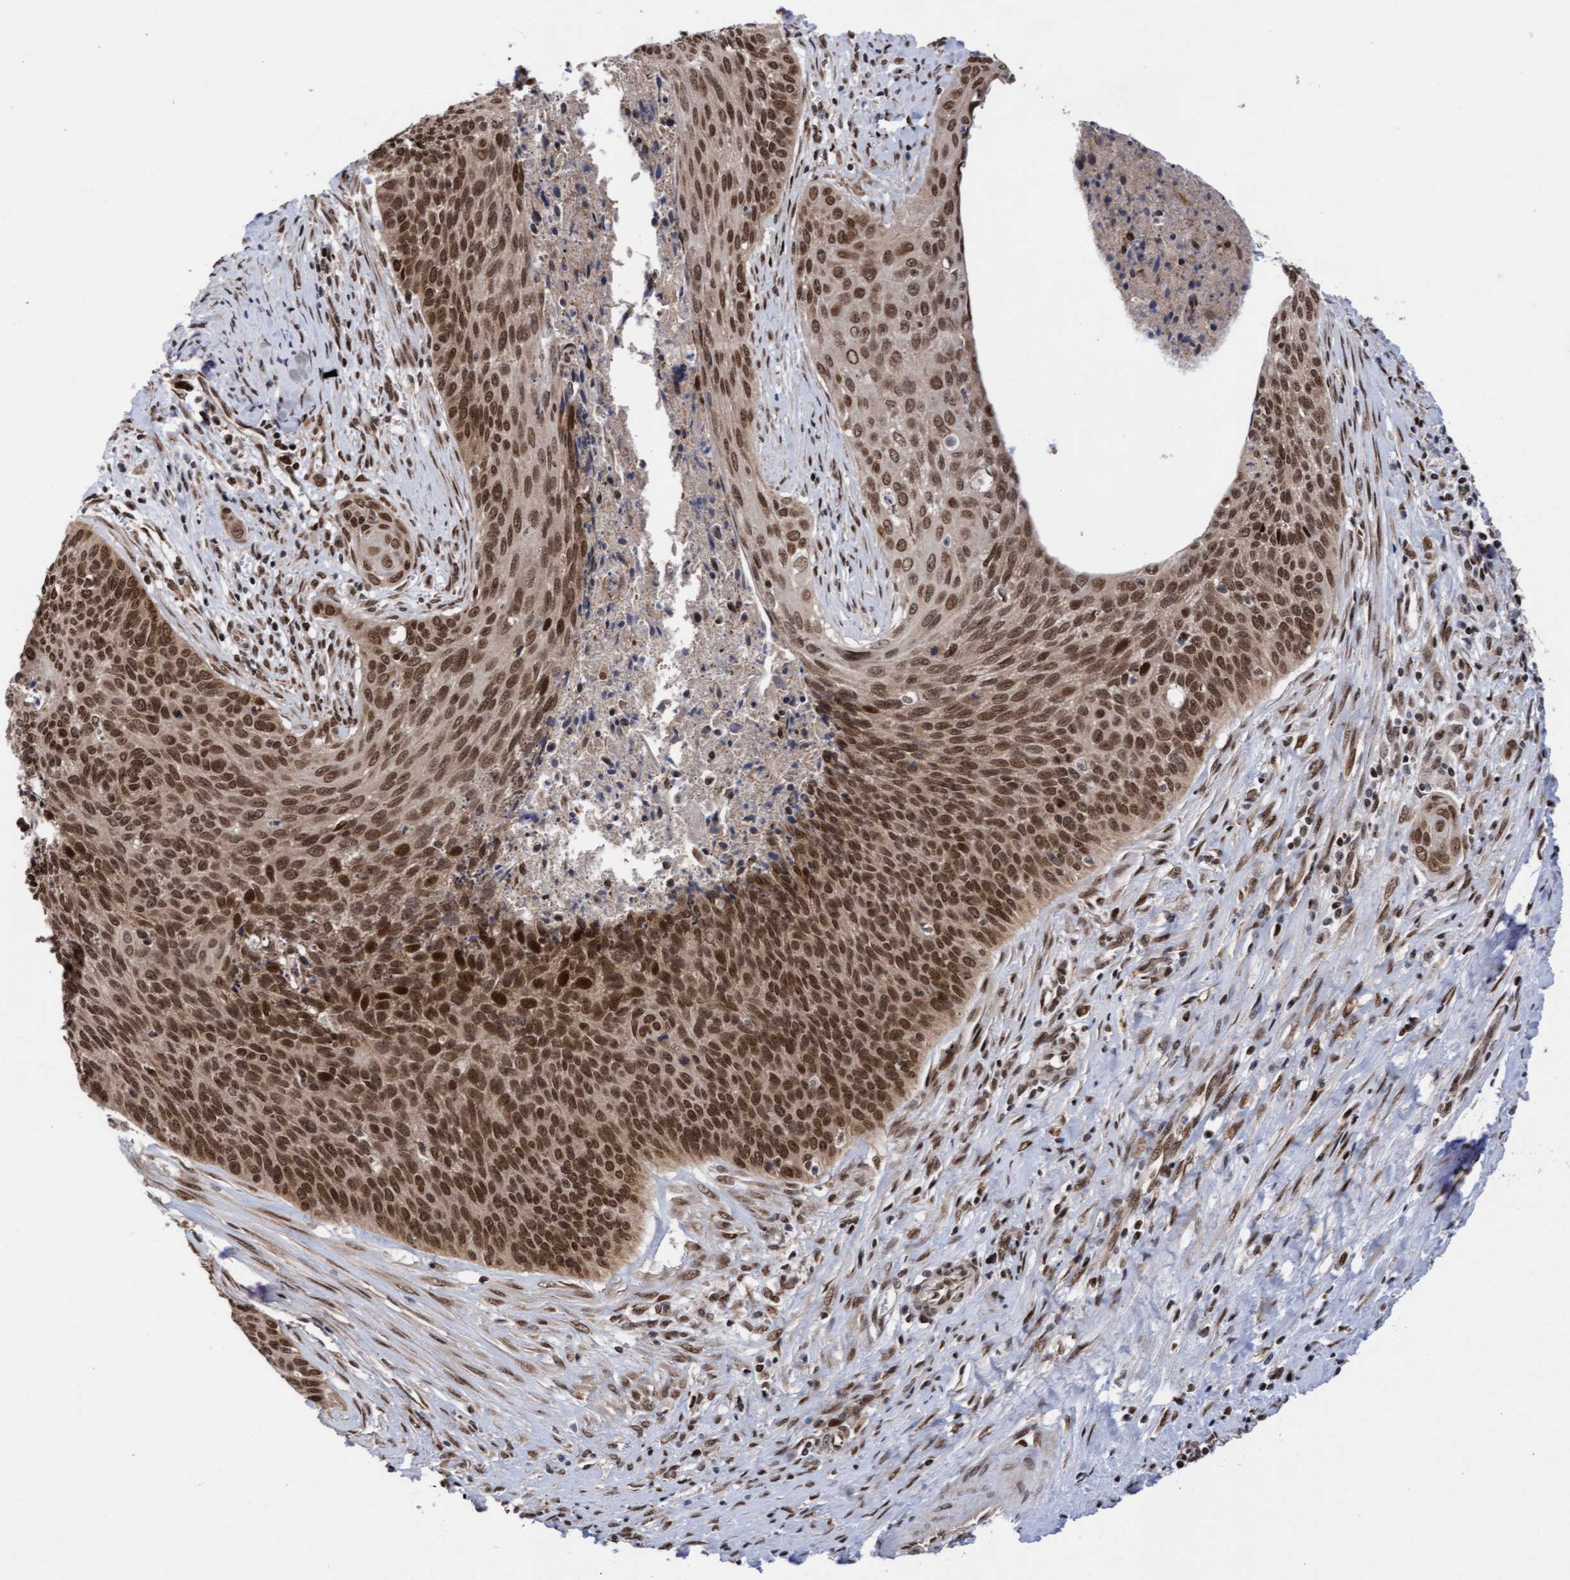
{"staining": {"intensity": "strong", "quantity": ">75%", "location": "cytoplasmic/membranous,nuclear"}, "tissue": "cervical cancer", "cell_type": "Tumor cells", "image_type": "cancer", "snomed": [{"axis": "morphology", "description": "Squamous cell carcinoma, NOS"}, {"axis": "topography", "description": "Cervix"}], "caption": "Immunohistochemistry staining of cervical squamous cell carcinoma, which shows high levels of strong cytoplasmic/membranous and nuclear positivity in about >75% of tumor cells indicating strong cytoplasmic/membranous and nuclear protein staining. The staining was performed using DAB (brown) for protein detection and nuclei were counterstained in hematoxylin (blue).", "gene": "TANC2", "patient": {"sex": "female", "age": 55}}